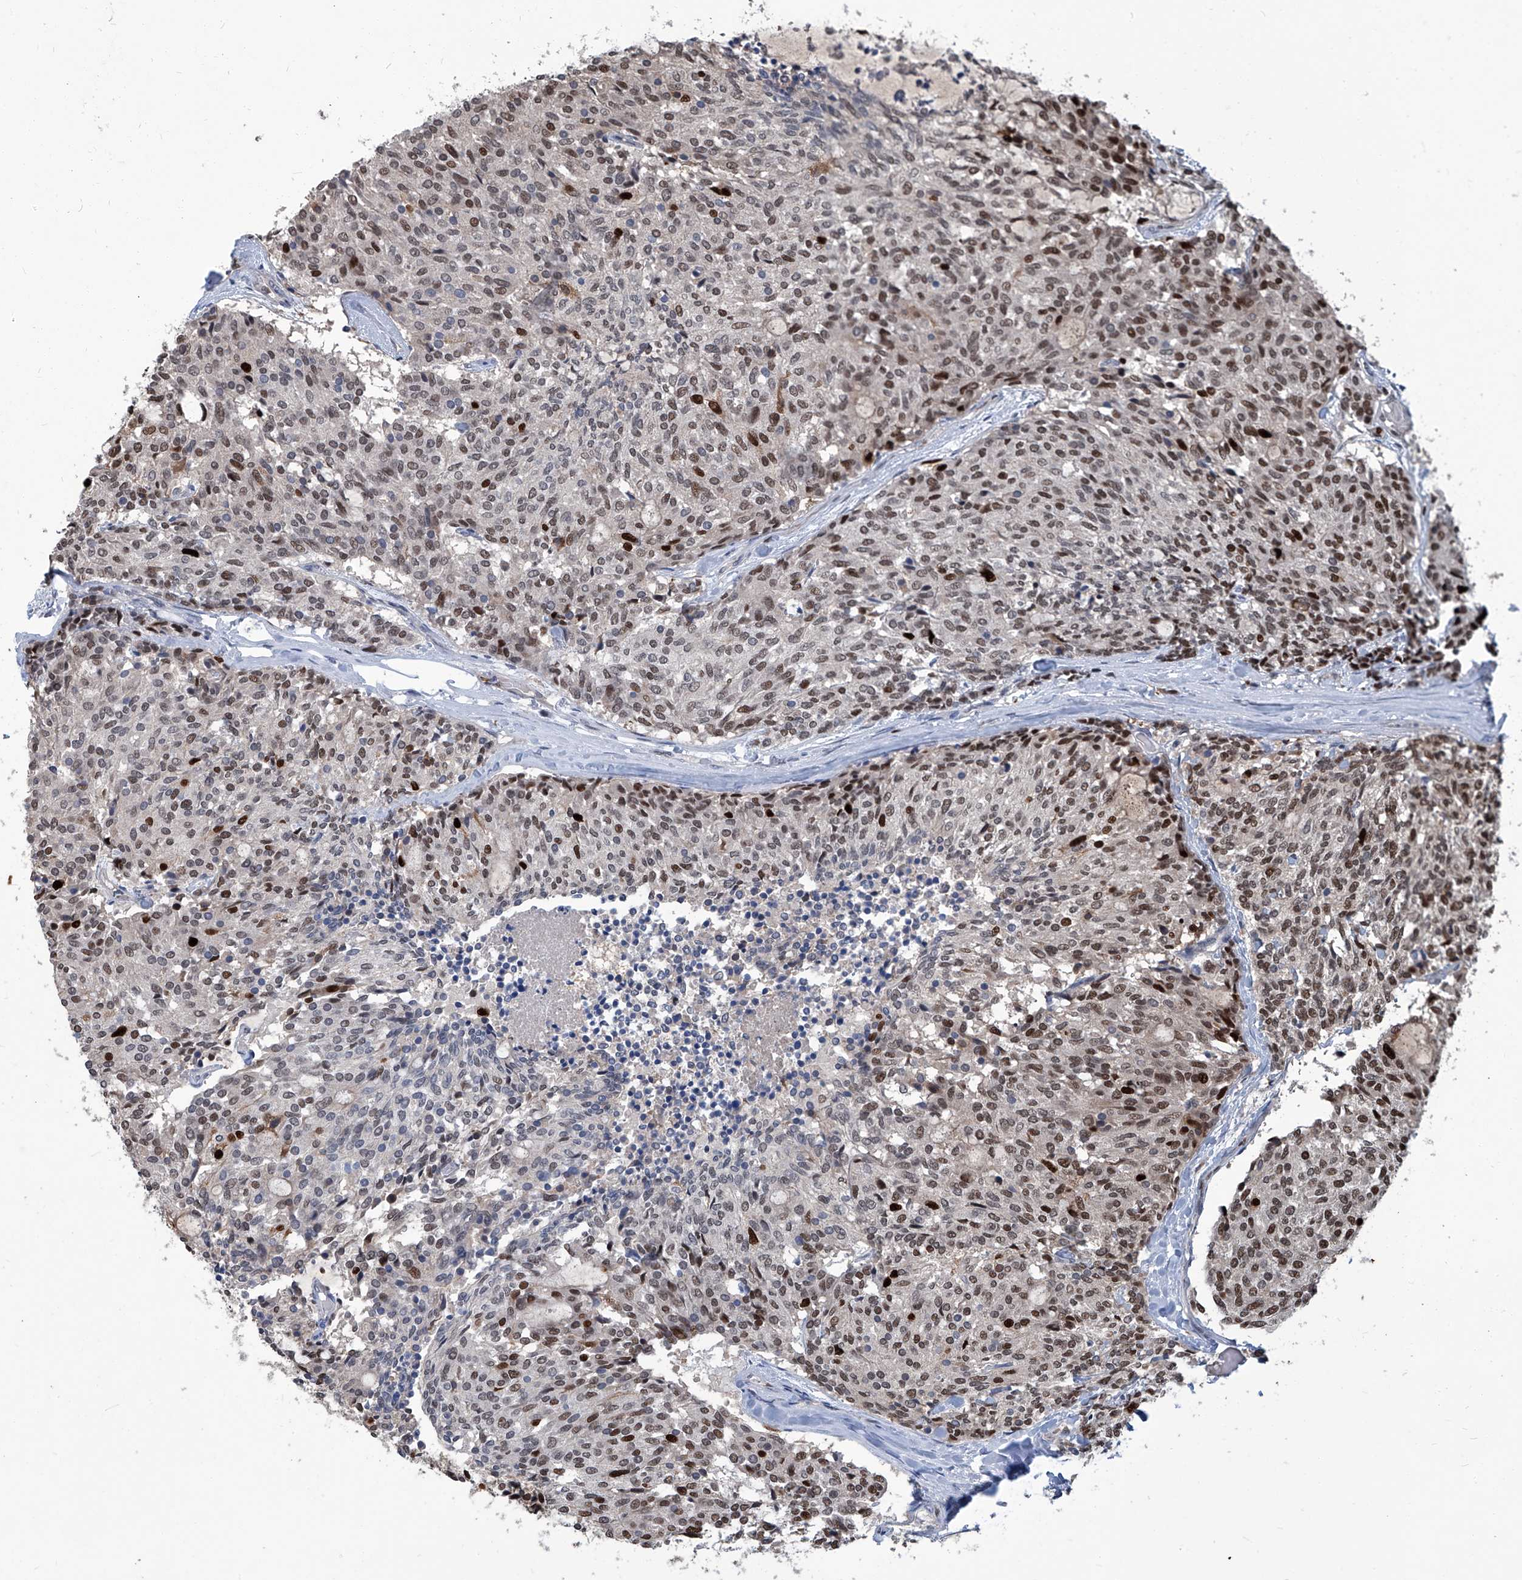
{"staining": {"intensity": "moderate", "quantity": "25%-75%", "location": "nuclear"}, "tissue": "carcinoid", "cell_type": "Tumor cells", "image_type": "cancer", "snomed": [{"axis": "morphology", "description": "Carcinoid, malignant, NOS"}, {"axis": "topography", "description": "Pancreas"}], "caption": "Carcinoid was stained to show a protein in brown. There is medium levels of moderate nuclear positivity in about 25%-75% of tumor cells.", "gene": "PCNA", "patient": {"sex": "female", "age": 54}}